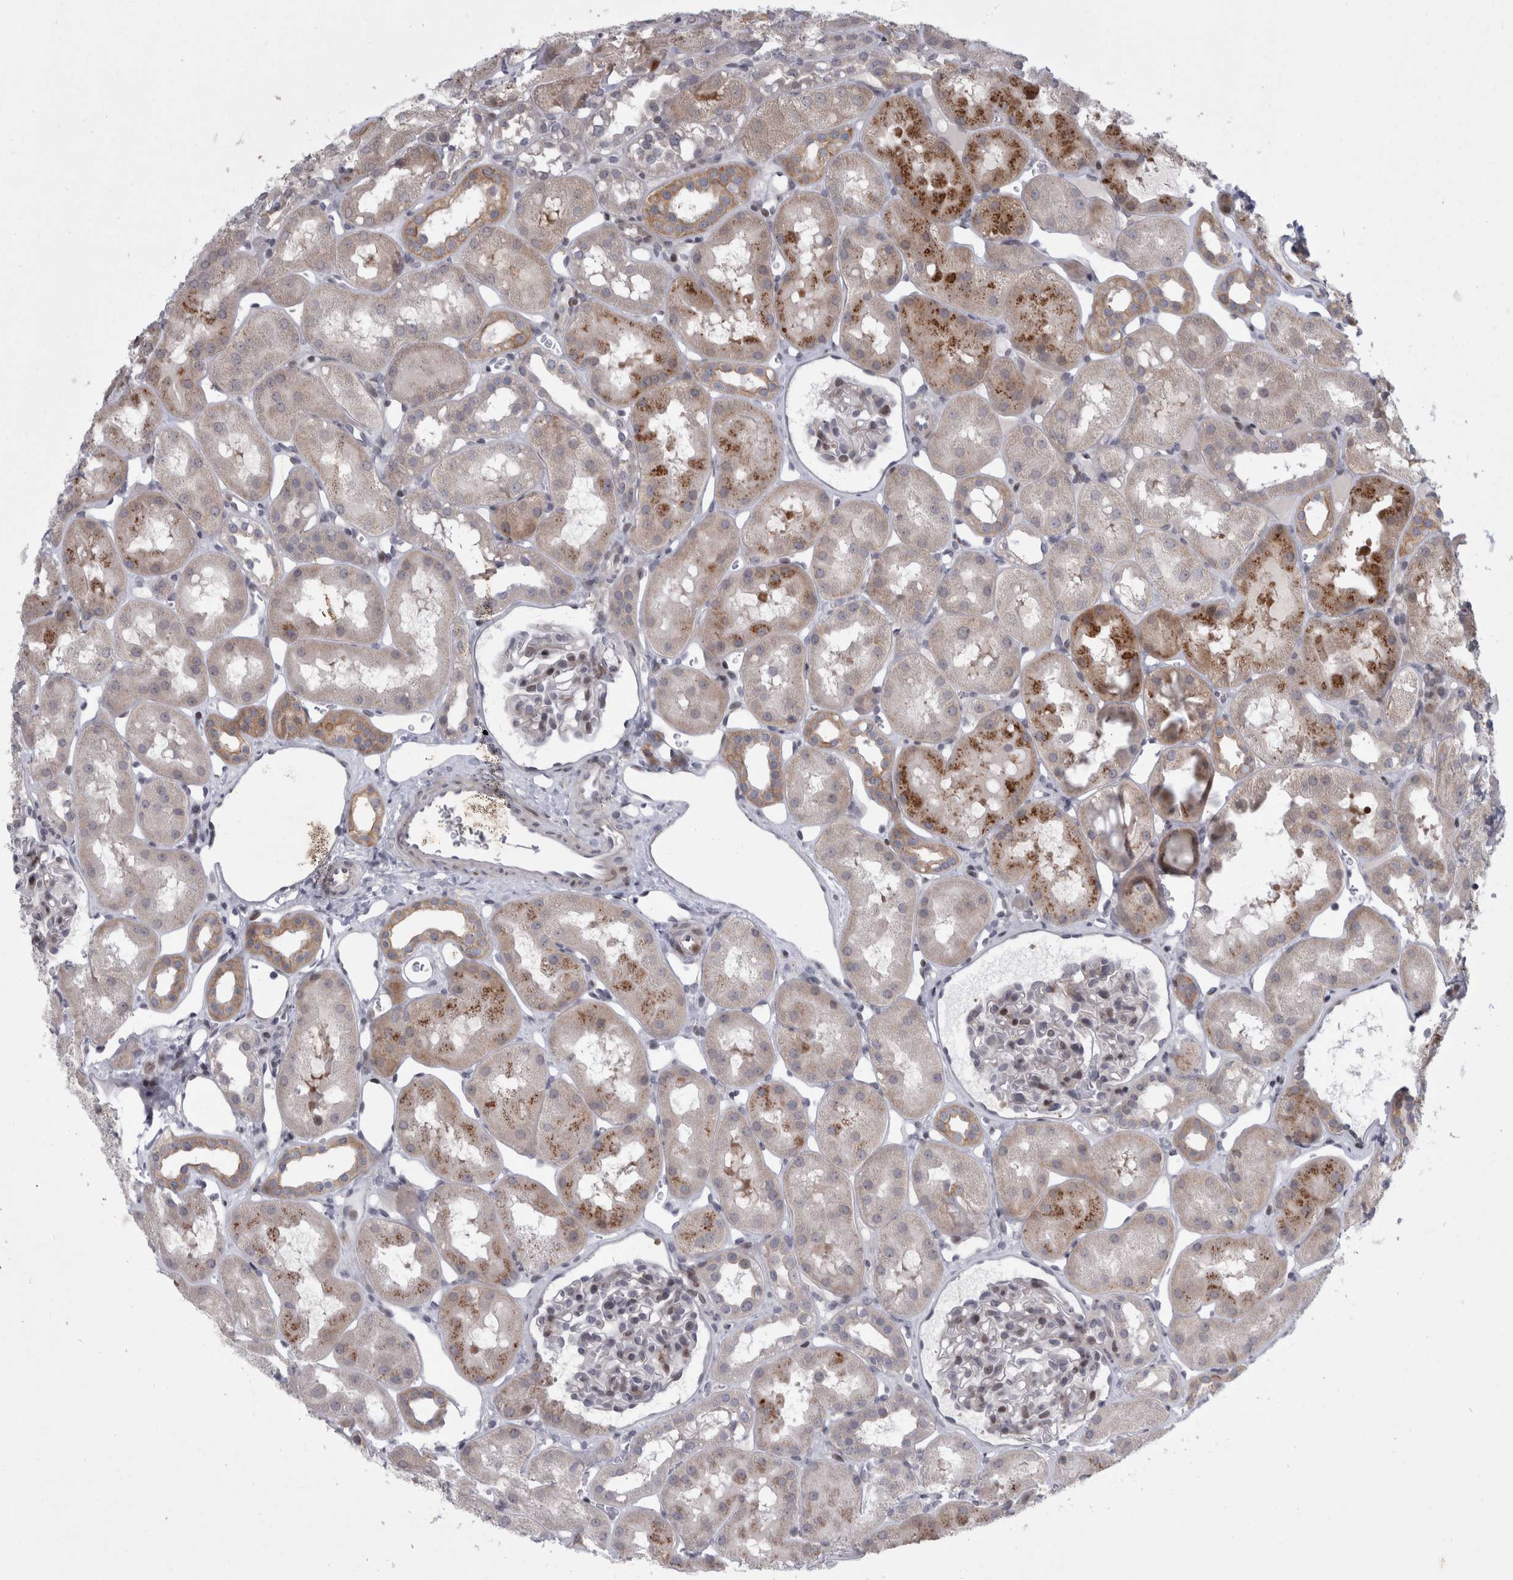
{"staining": {"intensity": "weak", "quantity": "<25%", "location": "nuclear"}, "tissue": "kidney", "cell_type": "Cells in glomeruli", "image_type": "normal", "snomed": [{"axis": "morphology", "description": "Normal tissue, NOS"}, {"axis": "topography", "description": "Kidney"}], "caption": "Immunohistochemical staining of unremarkable human kidney displays no significant positivity in cells in glomeruli. Nuclei are stained in blue.", "gene": "UTP25", "patient": {"sex": "male", "age": 16}}